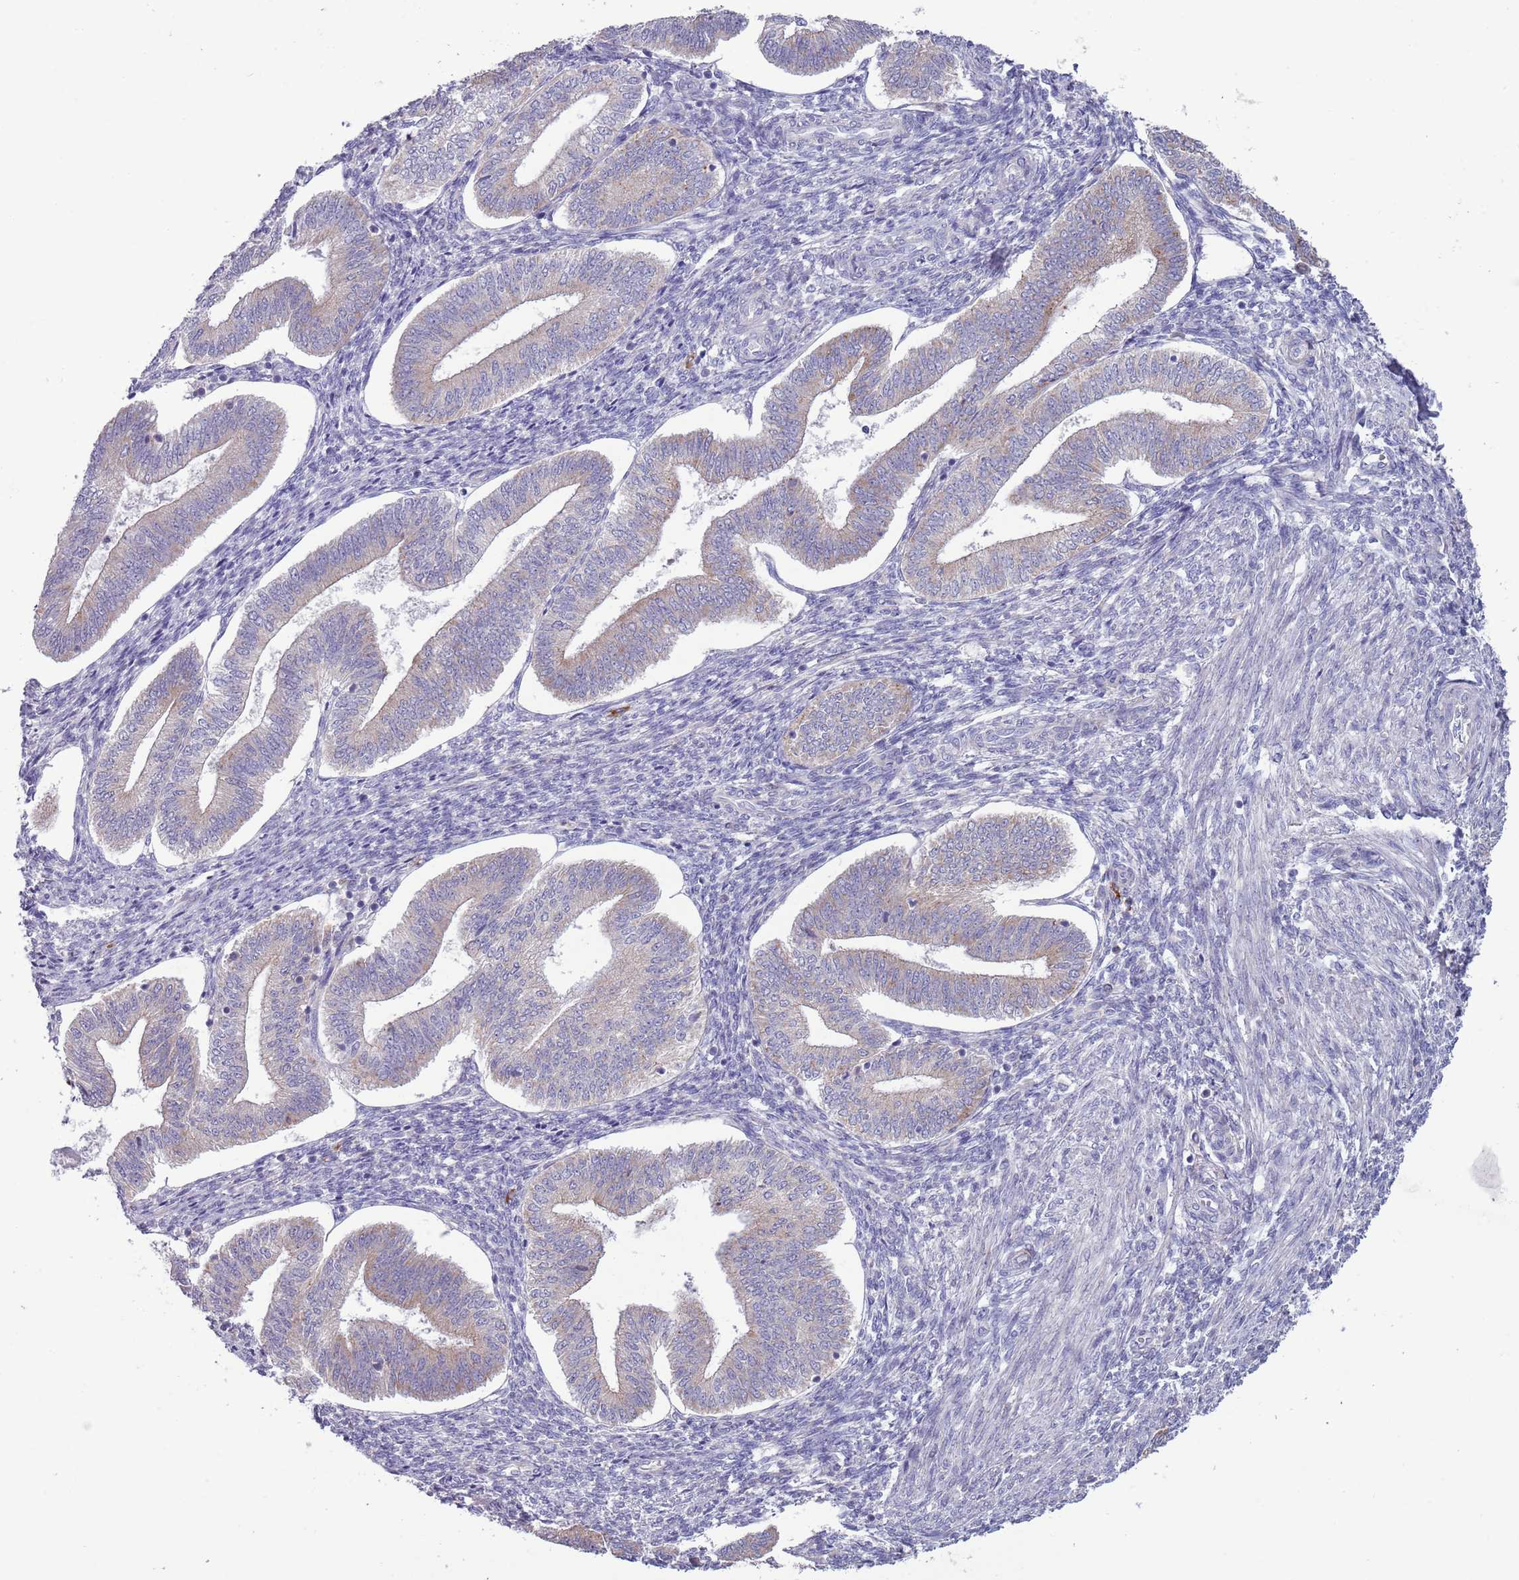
{"staining": {"intensity": "negative", "quantity": "none", "location": "none"}, "tissue": "endometrium", "cell_type": "Cells in endometrial stroma", "image_type": "normal", "snomed": [{"axis": "morphology", "description": "Normal tissue, NOS"}, {"axis": "topography", "description": "Endometrium"}], "caption": "IHC micrograph of normal endometrium: human endometrium stained with DAB displays no significant protein staining in cells in endometrial stroma.", "gene": "LTB", "patient": {"sex": "female", "age": 34}}